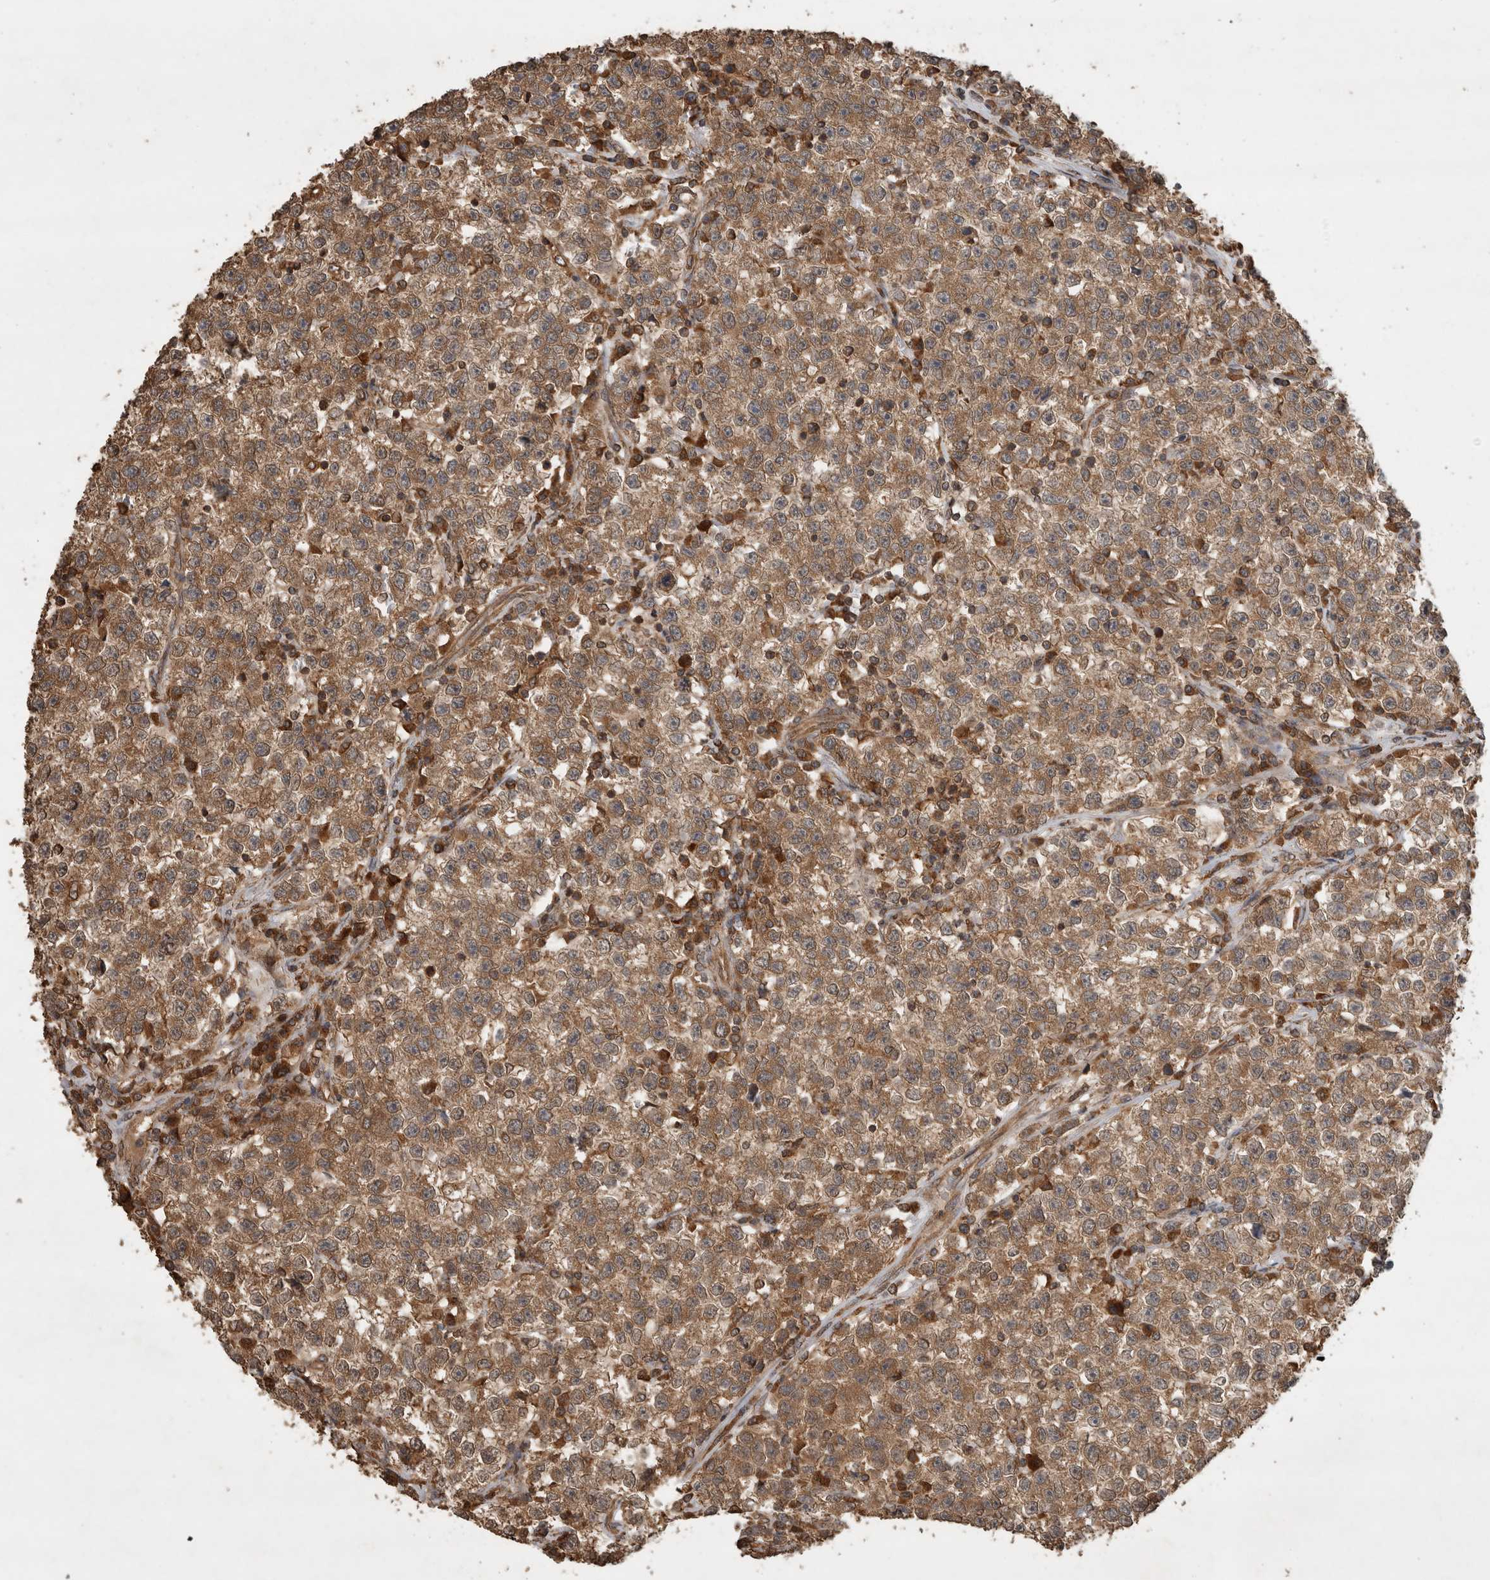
{"staining": {"intensity": "moderate", "quantity": ">75%", "location": "cytoplasmic/membranous"}, "tissue": "testis cancer", "cell_type": "Tumor cells", "image_type": "cancer", "snomed": [{"axis": "morphology", "description": "Seminoma, NOS"}, {"axis": "topography", "description": "Testis"}], "caption": "Moderate cytoplasmic/membranous protein staining is appreciated in about >75% of tumor cells in testis seminoma.", "gene": "OTUD7B", "patient": {"sex": "male", "age": 22}}